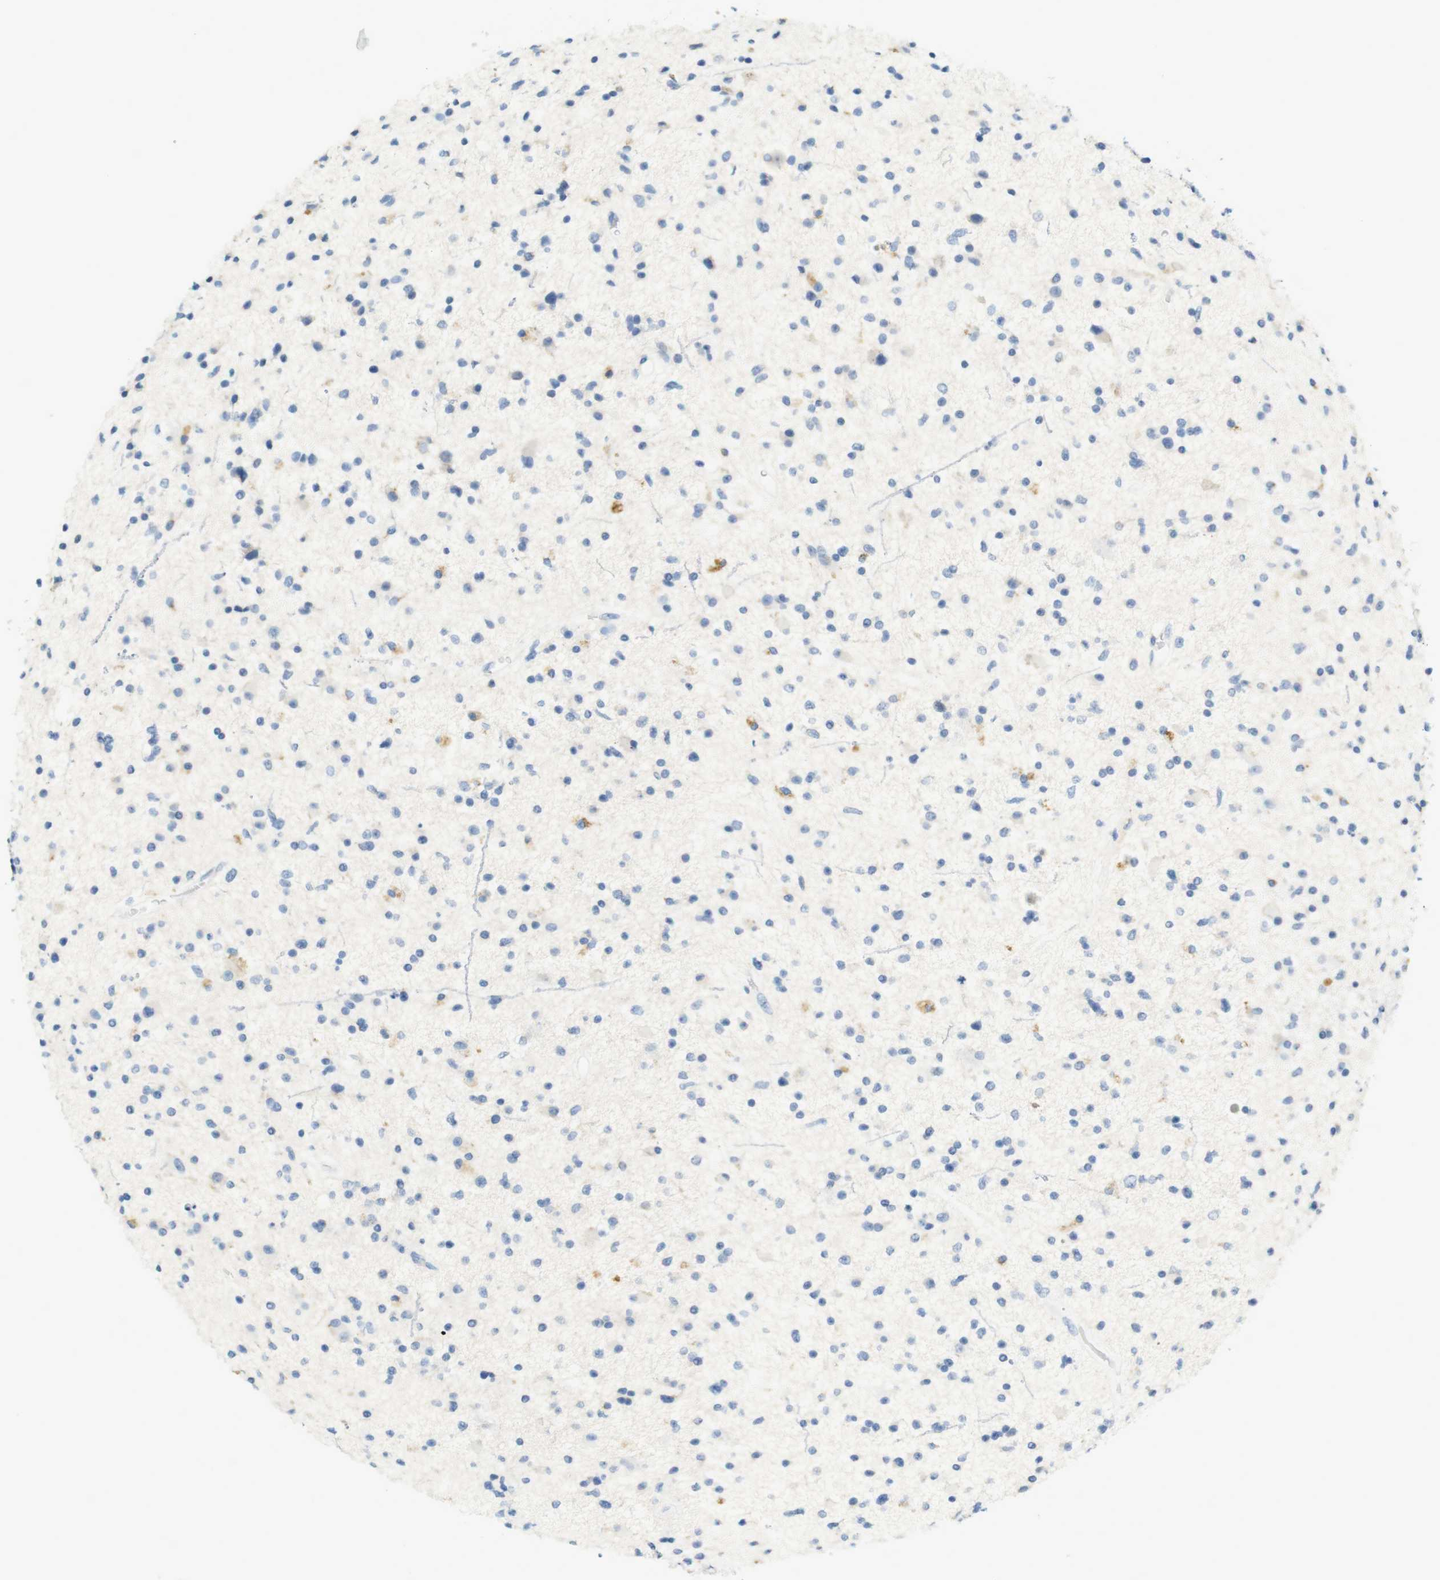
{"staining": {"intensity": "negative", "quantity": "none", "location": "none"}, "tissue": "glioma", "cell_type": "Tumor cells", "image_type": "cancer", "snomed": [{"axis": "morphology", "description": "Glioma, malignant, High grade"}, {"axis": "topography", "description": "Brain"}], "caption": "The immunohistochemistry (IHC) image has no significant expression in tumor cells of glioma tissue.", "gene": "LRRK2", "patient": {"sex": "male", "age": 33}}